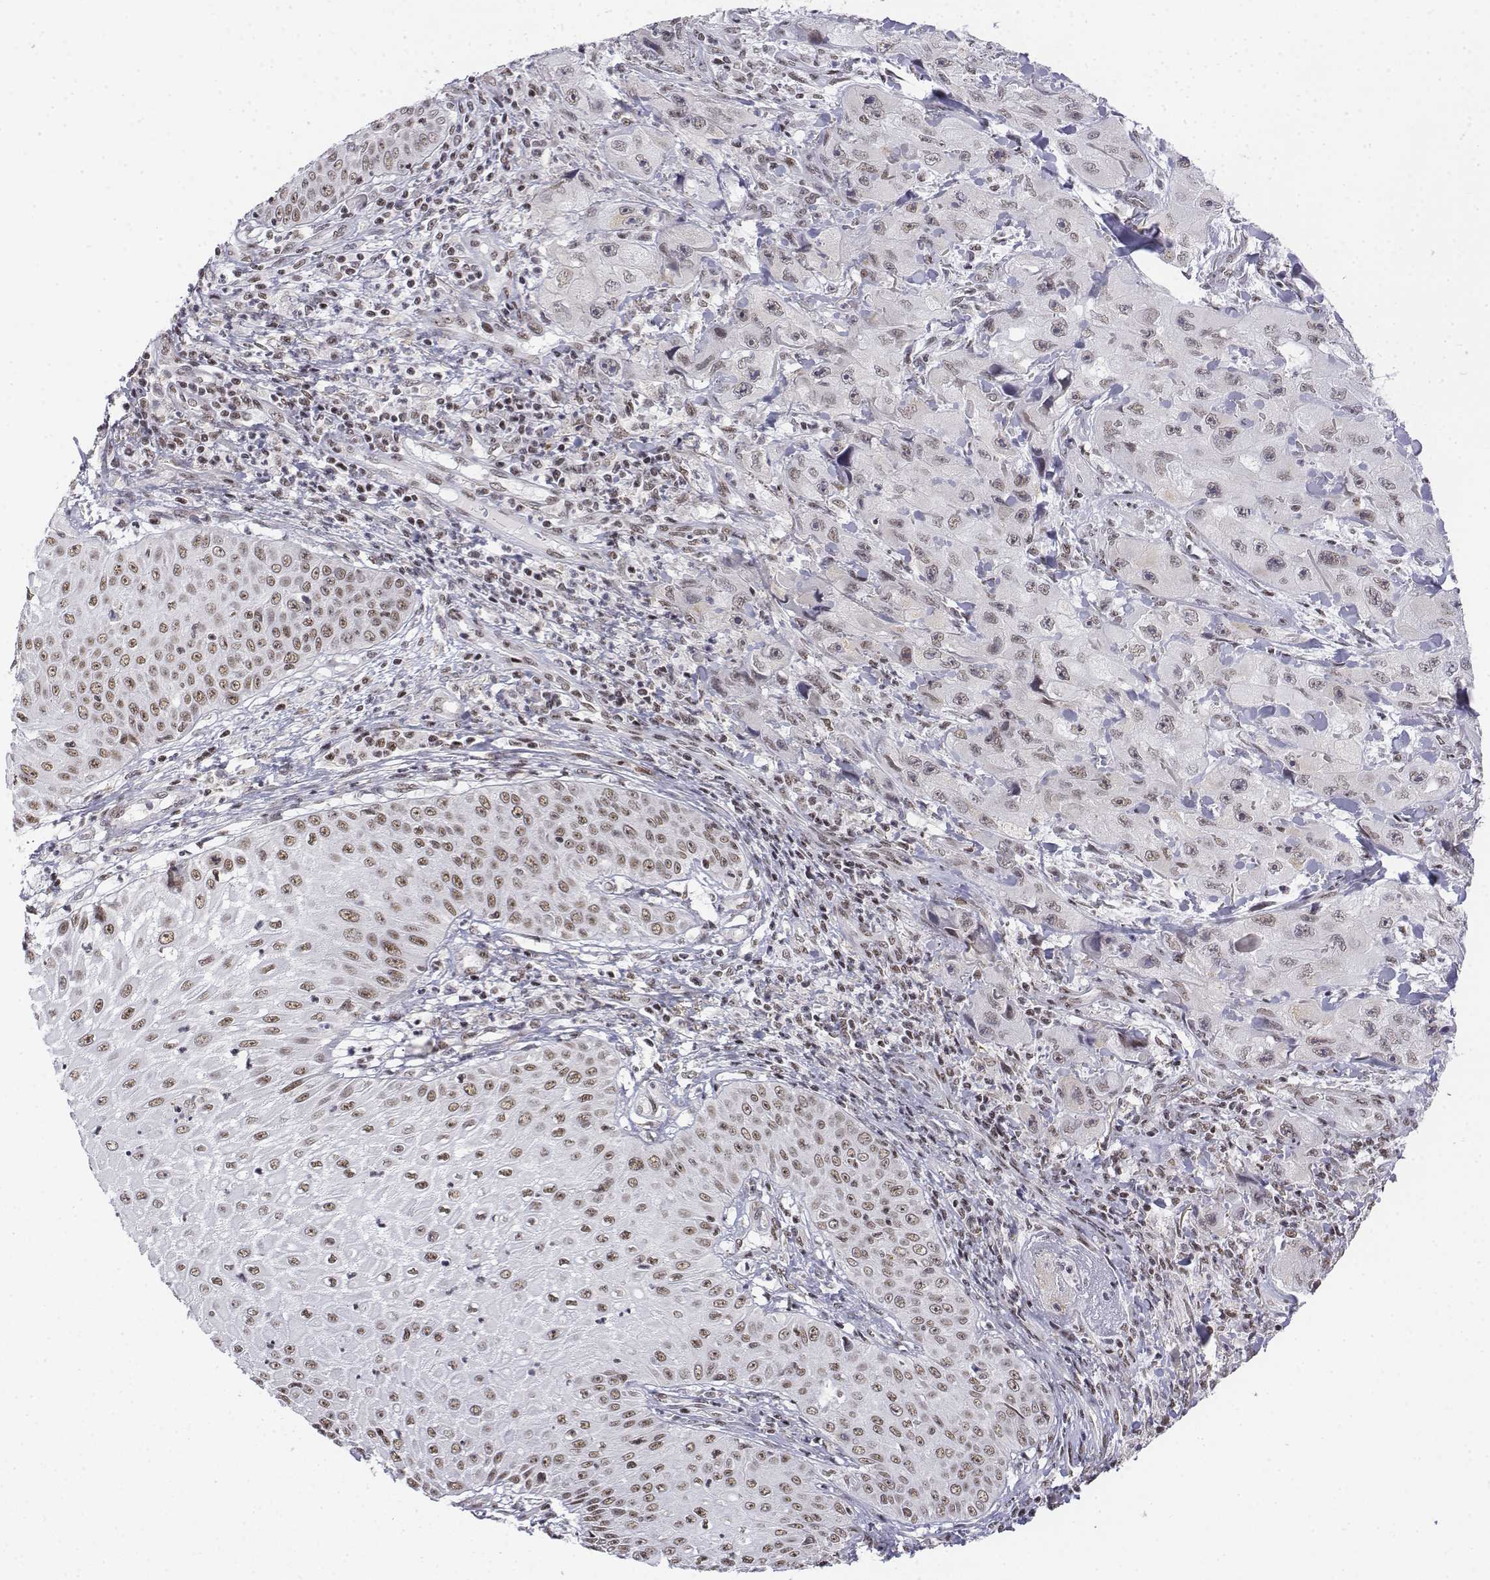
{"staining": {"intensity": "weak", "quantity": ">75%", "location": "nuclear"}, "tissue": "skin cancer", "cell_type": "Tumor cells", "image_type": "cancer", "snomed": [{"axis": "morphology", "description": "Squamous cell carcinoma, NOS"}, {"axis": "topography", "description": "Skin"}, {"axis": "topography", "description": "Subcutis"}], "caption": "Skin squamous cell carcinoma stained for a protein shows weak nuclear positivity in tumor cells. Immunohistochemistry (ihc) stains the protein in brown and the nuclei are stained blue.", "gene": "SETD1A", "patient": {"sex": "male", "age": 73}}